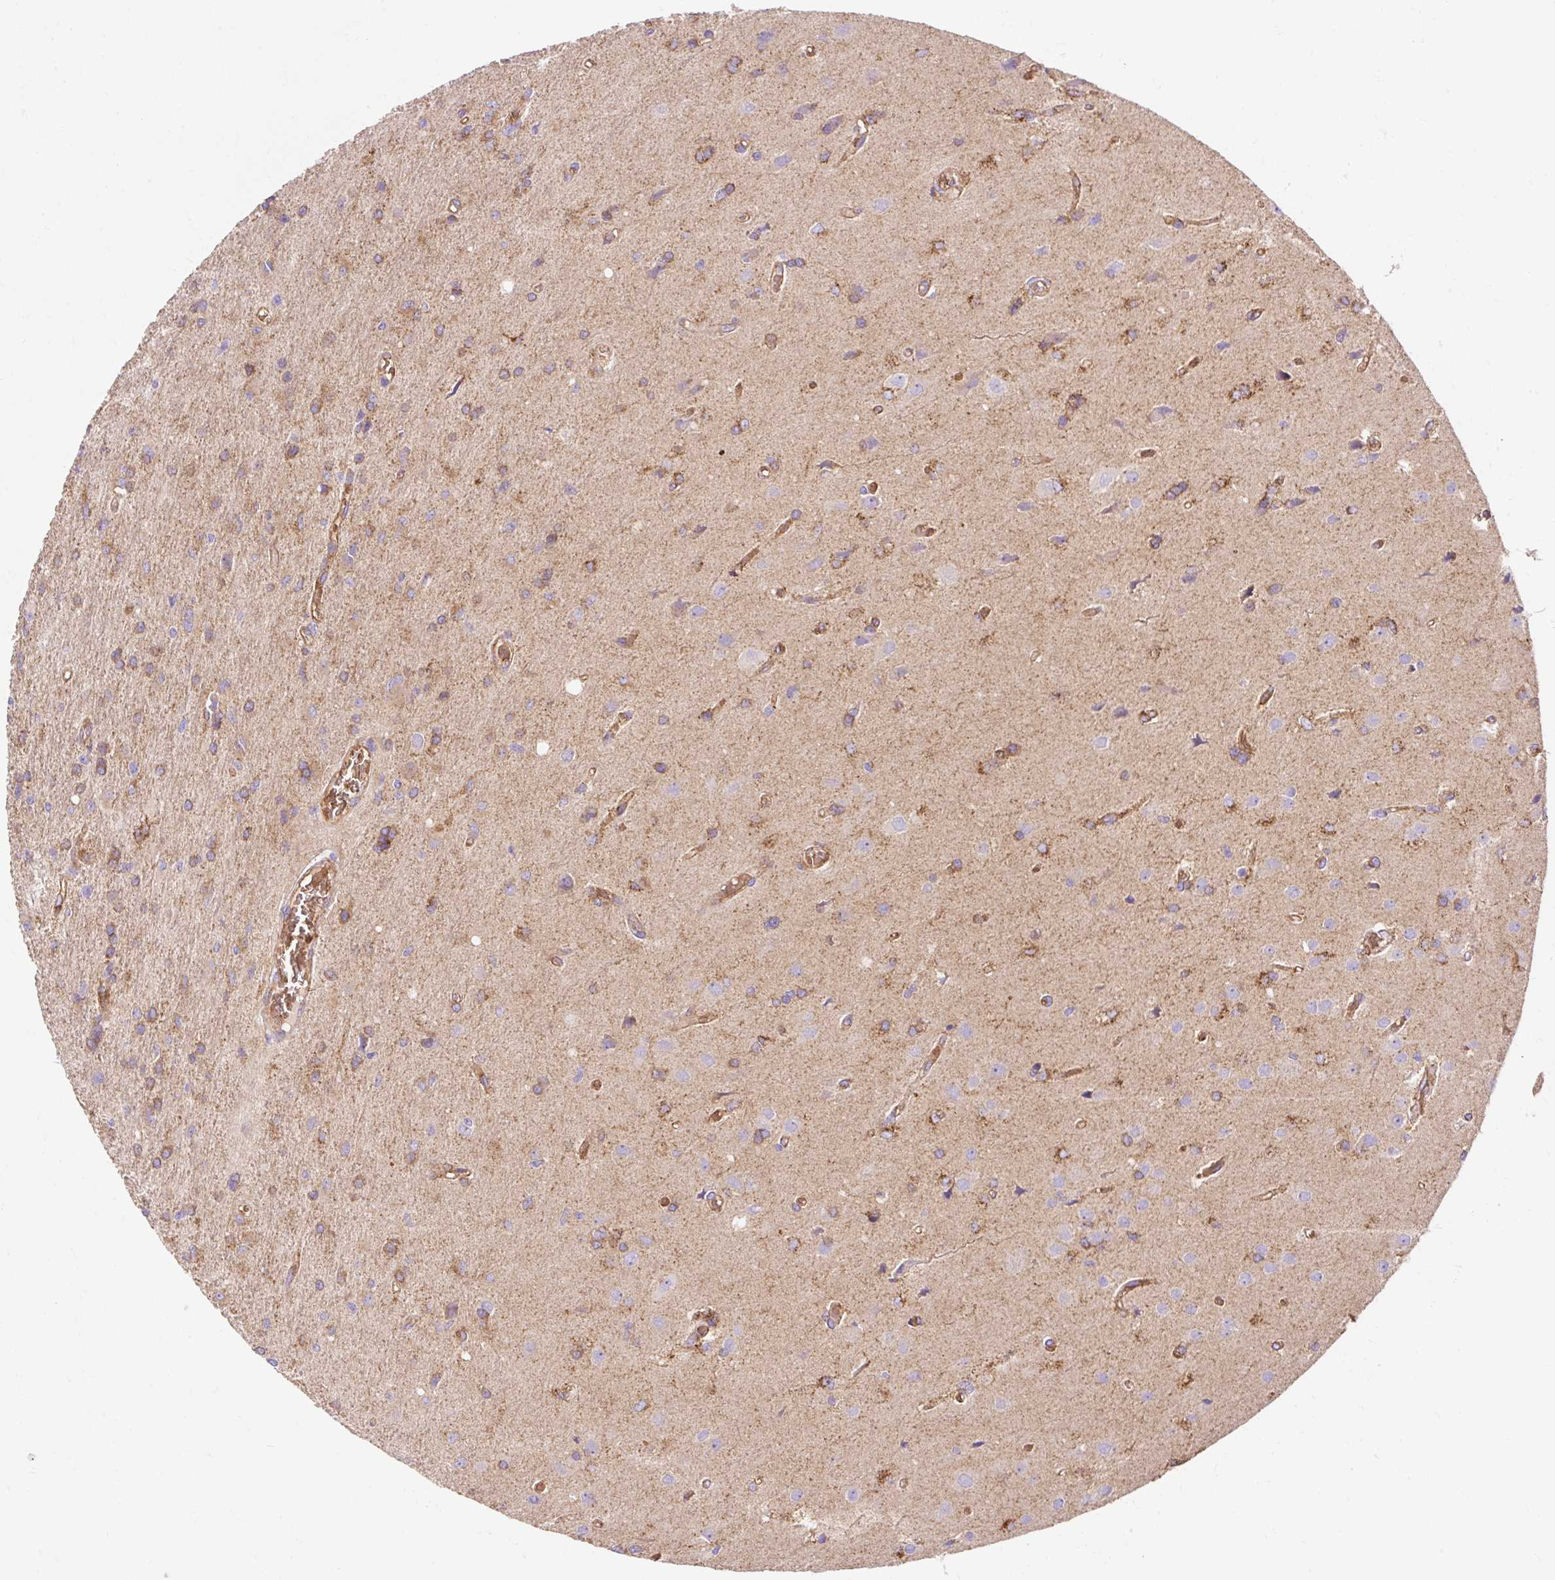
{"staining": {"intensity": "moderate", "quantity": "<25%", "location": "cytoplasmic/membranous"}, "tissue": "glioma", "cell_type": "Tumor cells", "image_type": "cancer", "snomed": [{"axis": "morphology", "description": "Glioma, malignant, High grade"}, {"axis": "topography", "description": "Brain"}], "caption": "A brown stain shows moderate cytoplasmic/membranous staining of a protein in human high-grade glioma (malignant) tumor cells.", "gene": "HIP1R", "patient": {"sex": "female", "age": 70}}